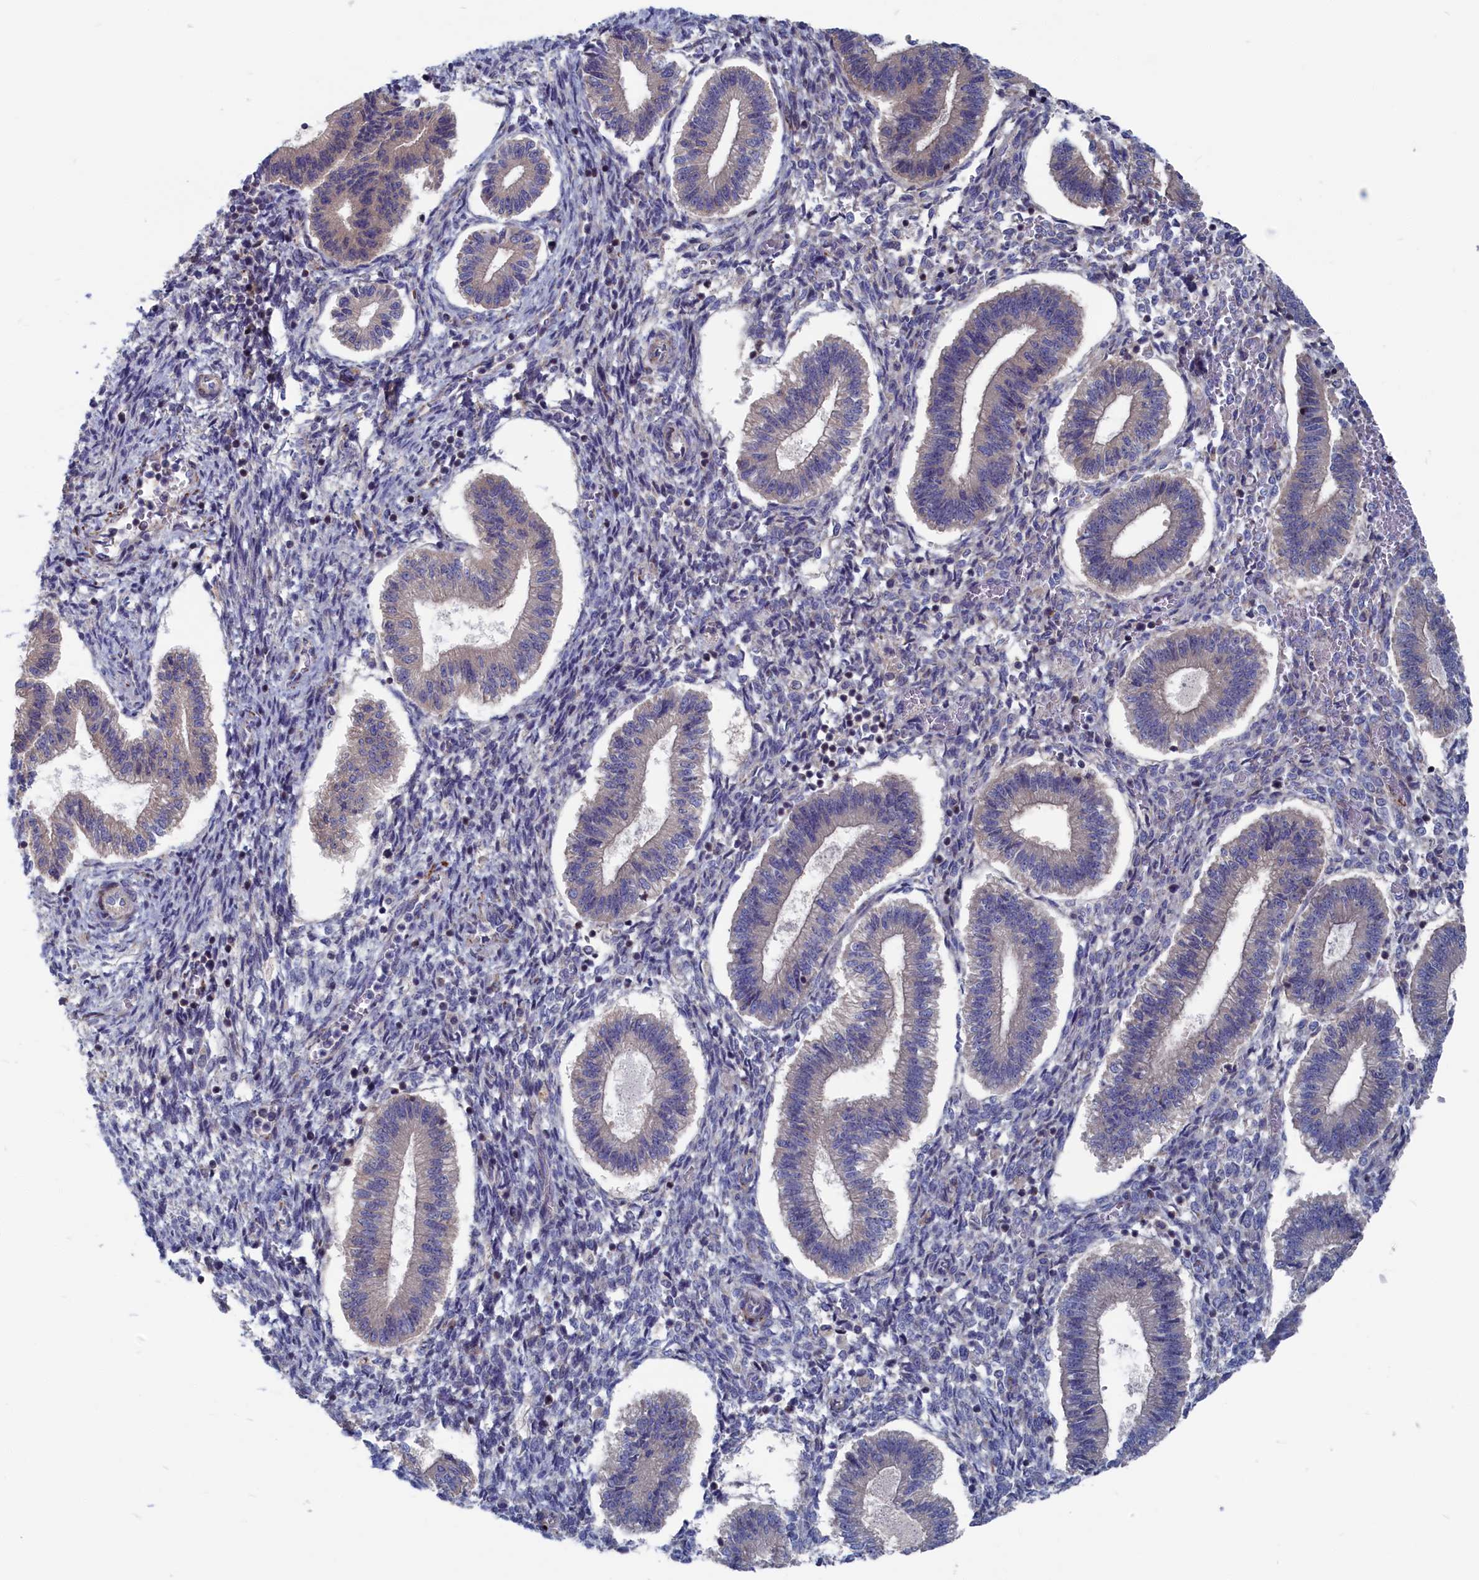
{"staining": {"intensity": "weak", "quantity": "<25%", "location": "cytoplasmic/membranous"}, "tissue": "endometrium", "cell_type": "Cells in endometrial stroma", "image_type": "normal", "snomed": [{"axis": "morphology", "description": "Normal tissue, NOS"}, {"axis": "topography", "description": "Endometrium"}], "caption": "This photomicrograph is of normal endometrium stained with IHC to label a protein in brown with the nuclei are counter-stained blue. There is no positivity in cells in endometrial stroma.", "gene": "CEND1", "patient": {"sex": "female", "age": 25}}